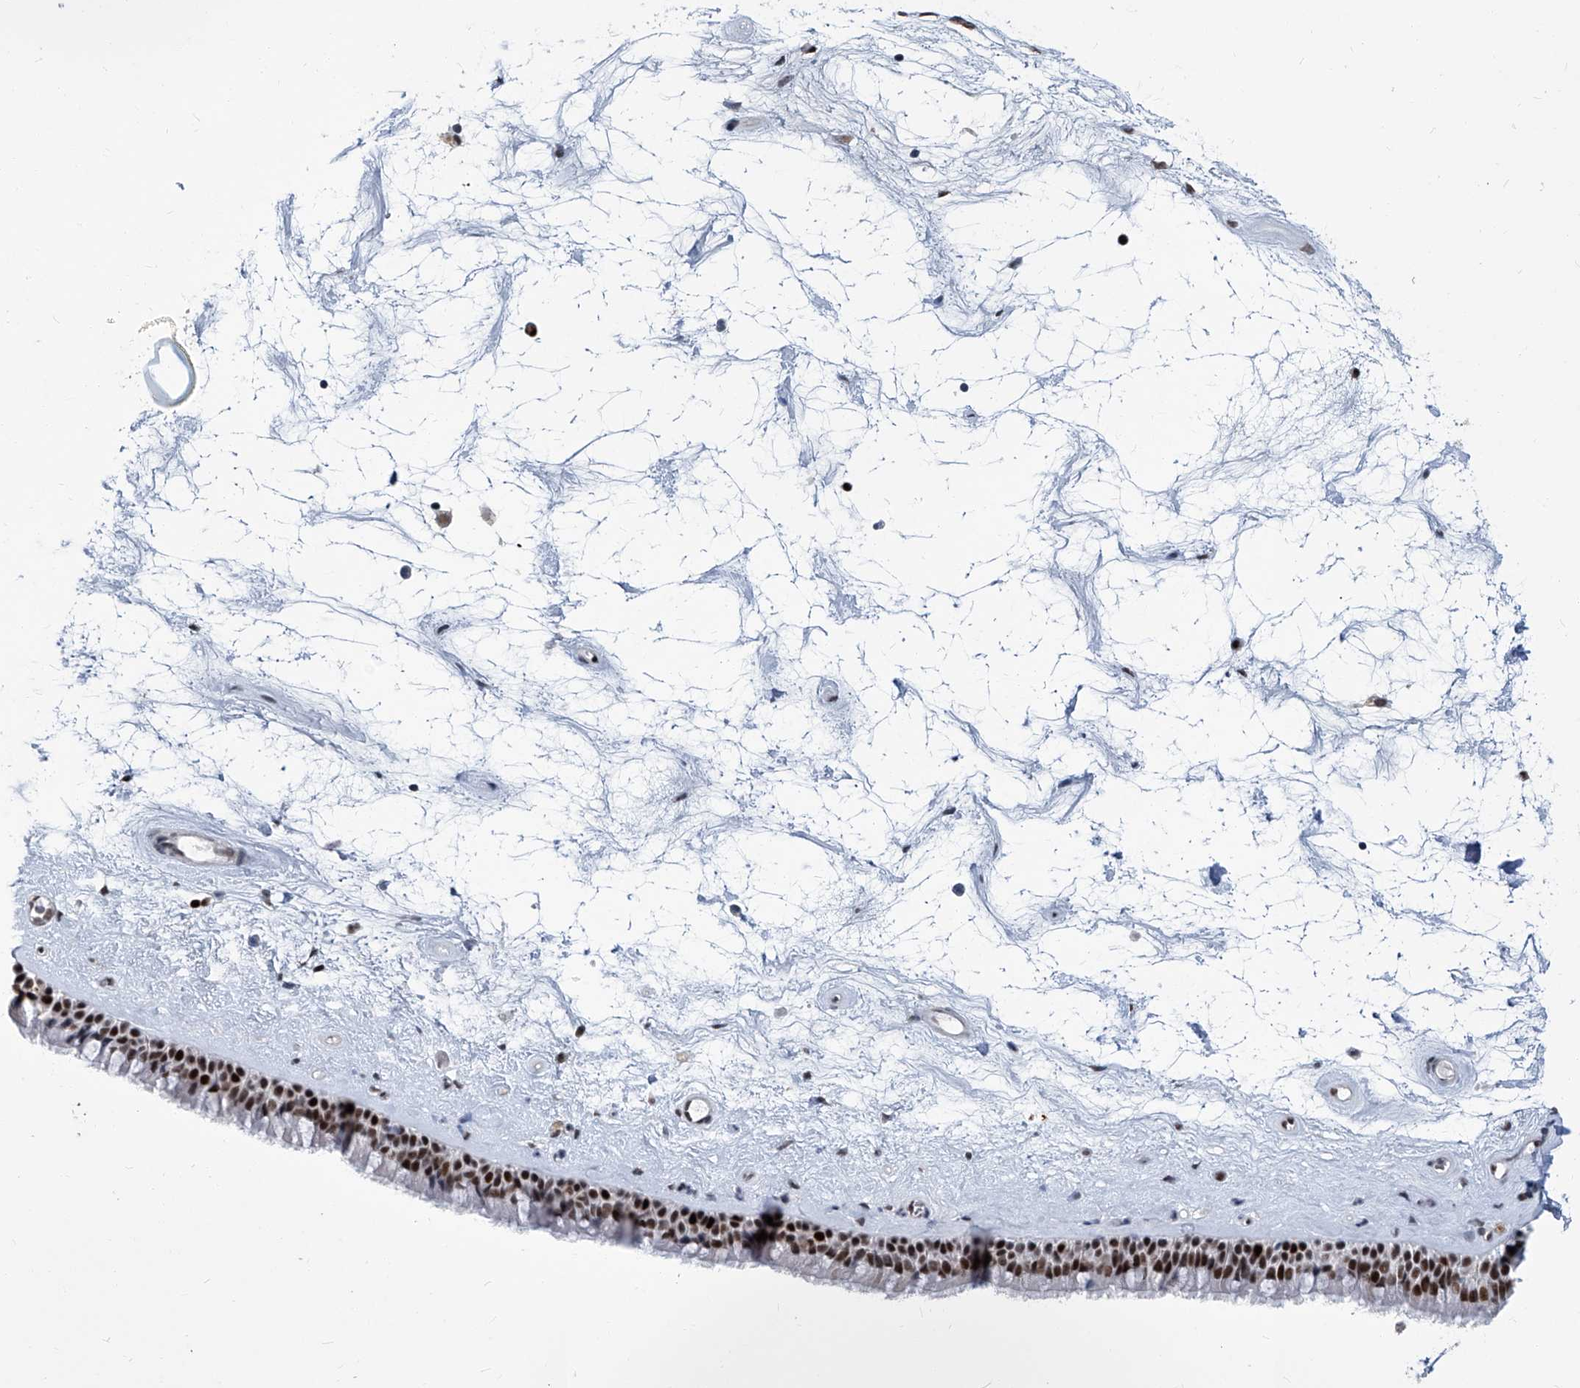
{"staining": {"intensity": "strong", "quantity": ">75%", "location": "nuclear"}, "tissue": "nasopharynx", "cell_type": "Respiratory epithelial cells", "image_type": "normal", "snomed": [{"axis": "morphology", "description": "Normal tissue, NOS"}, {"axis": "topography", "description": "Nasopharynx"}], "caption": "Approximately >75% of respiratory epithelial cells in benign human nasopharynx display strong nuclear protein expression as visualized by brown immunohistochemical staining.", "gene": "PCNA", "patient": {"sex": "male", "age": 64}}